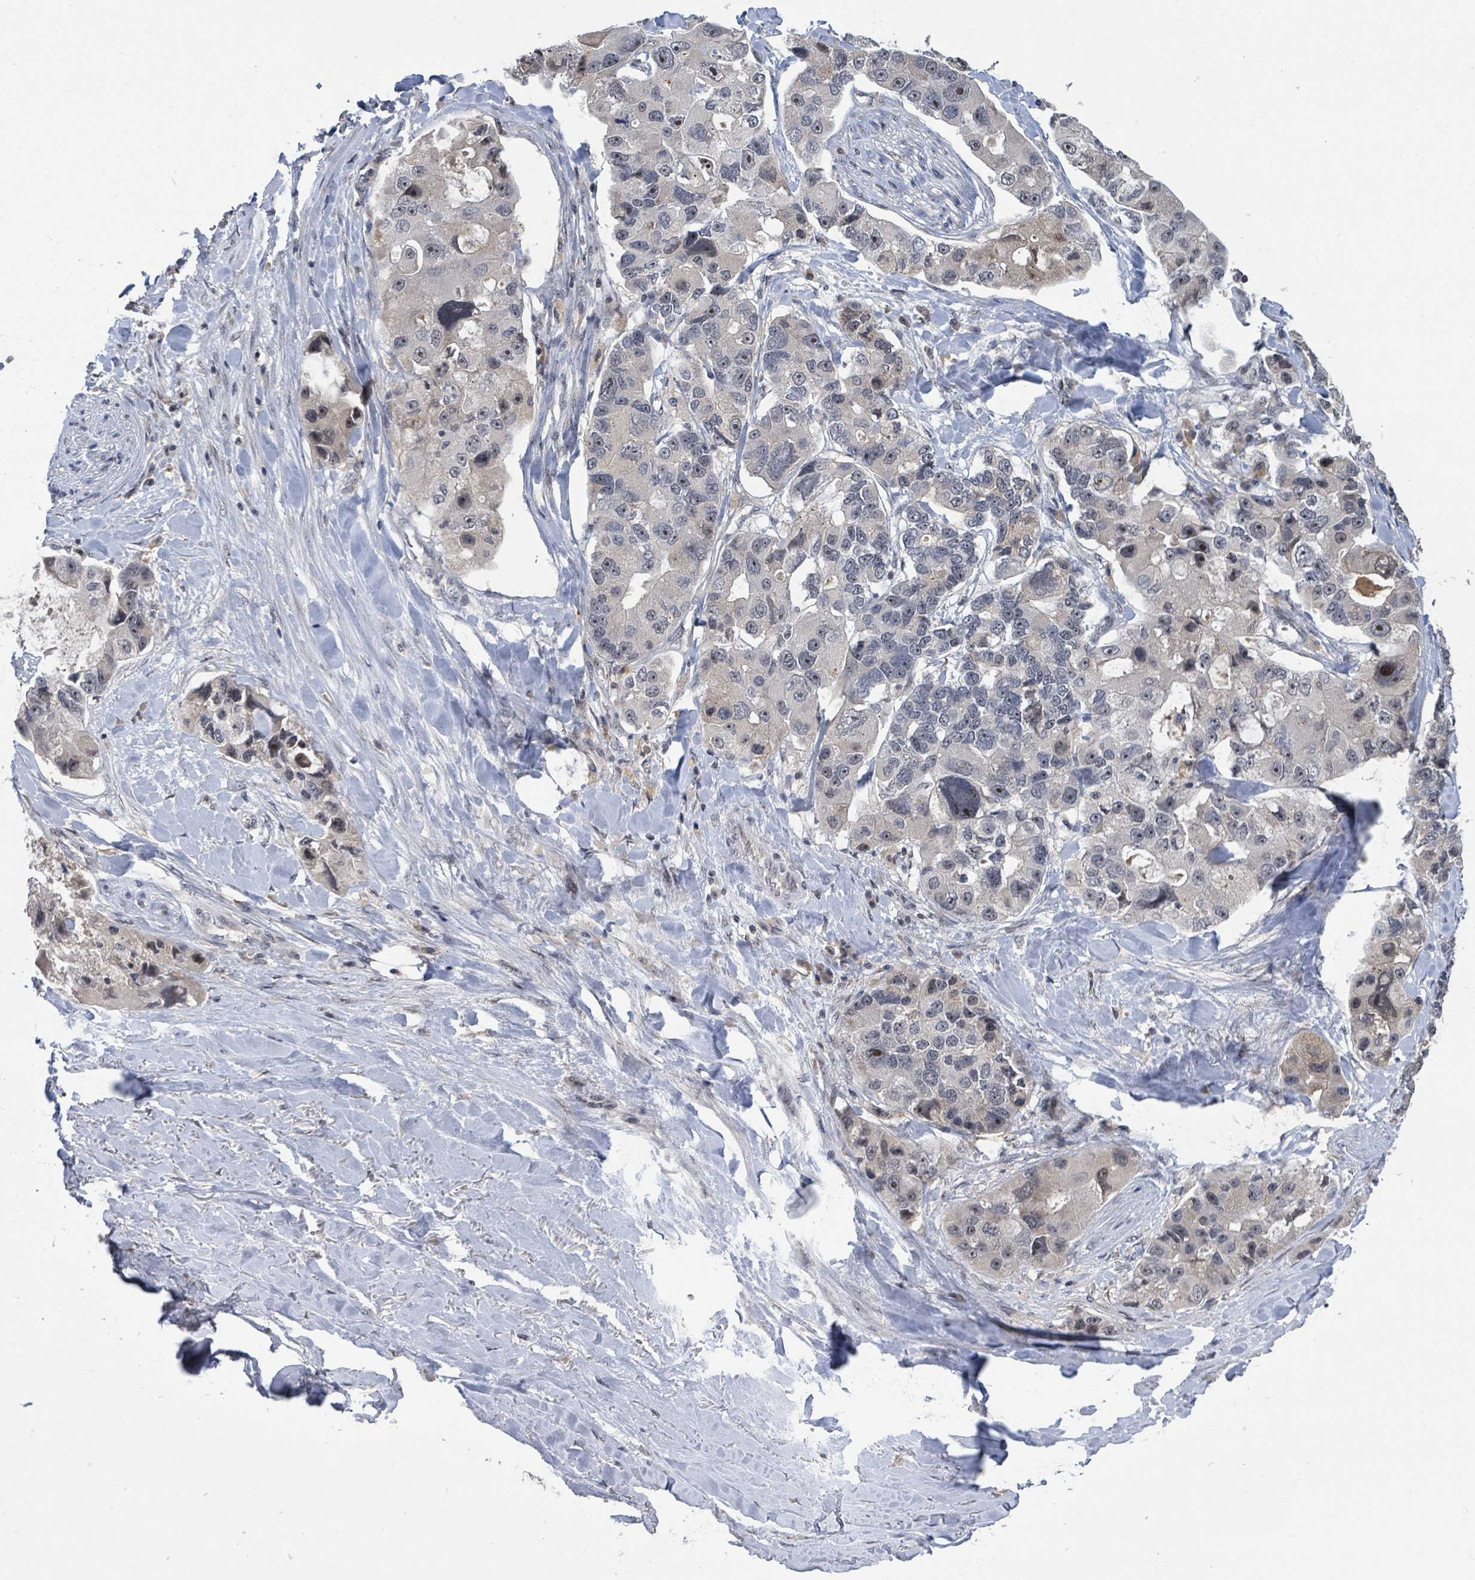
{"staining": {"intensity": "moderate", "quantity": "<25%", "location": "nuclear"}, "tissue": "lung cancer", "cell_type": "Tumor cells", "image_type": "cancer", "snomed": [{"axis": "morphology", "description": "Adenocarcinoma, NOS"}, {"axis": "topography", "description": "Lung"}], "caption": "Tumor cells show moderate nuclear expression in about <25% of cells in lung cancer. (IHC, brightfield microscopy, high magnification).", "gene": "ZBTB14", "patient": {"sex": "female", "age": 54}}